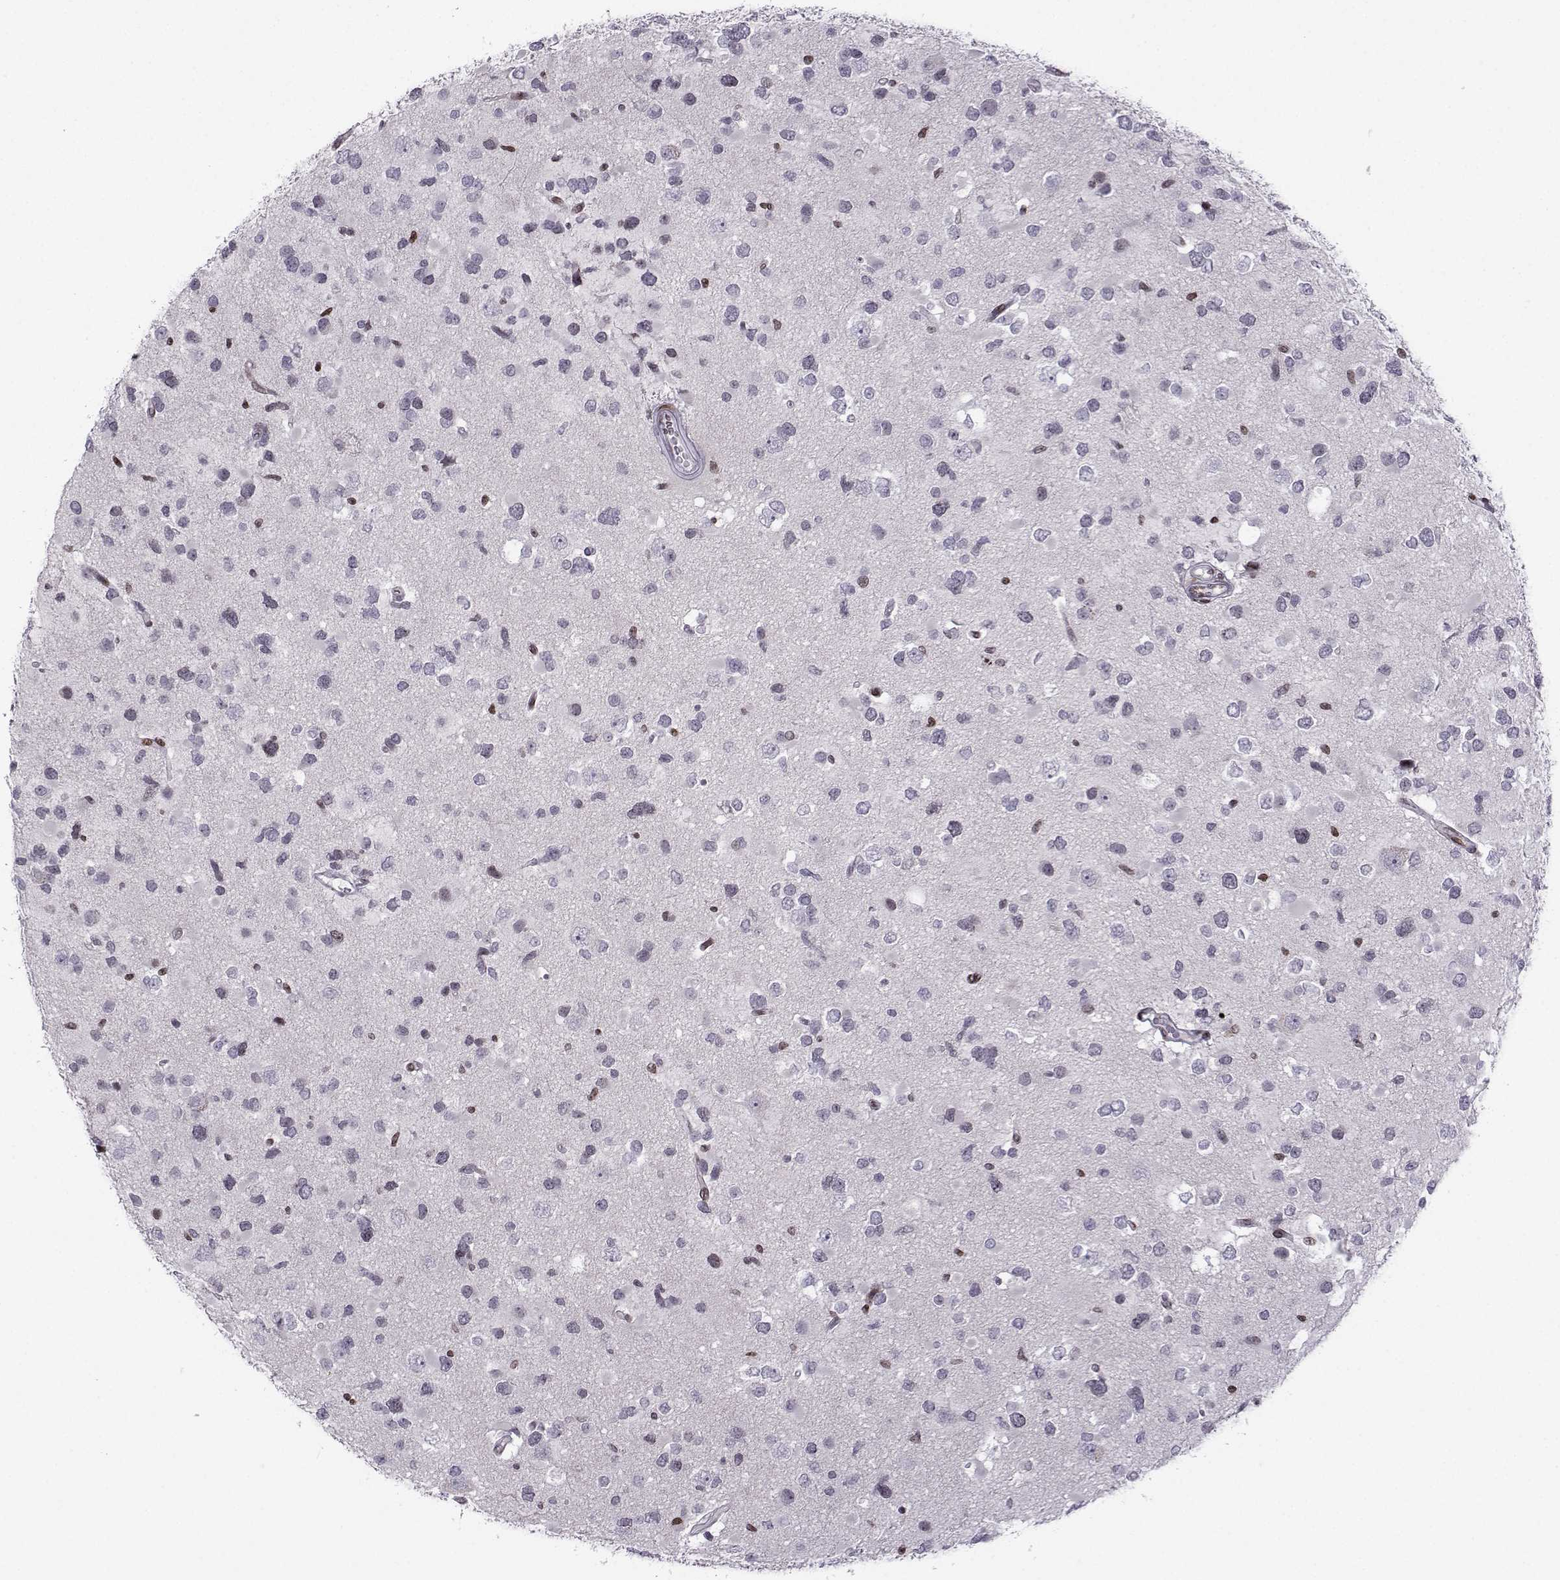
{"staining": {"intensity": "negative", "quantity": "none", "location": "none"}, "tissue": "glioma", "cell_type": "Tumor cells", "image_type": "cancer", "snomed": [{"axis": "morphology", "description": "Glioma, malignant, Low grade"}, {"axis": "topography", "description": "Brain"}], "caption": "DAB (3,3'-diaminobenzidine) immunohistochemical staining of glioma displays no significant expression in tumor cells.", "gene": "ZNF19", "patient": {"sex": "female", "age": 32}}